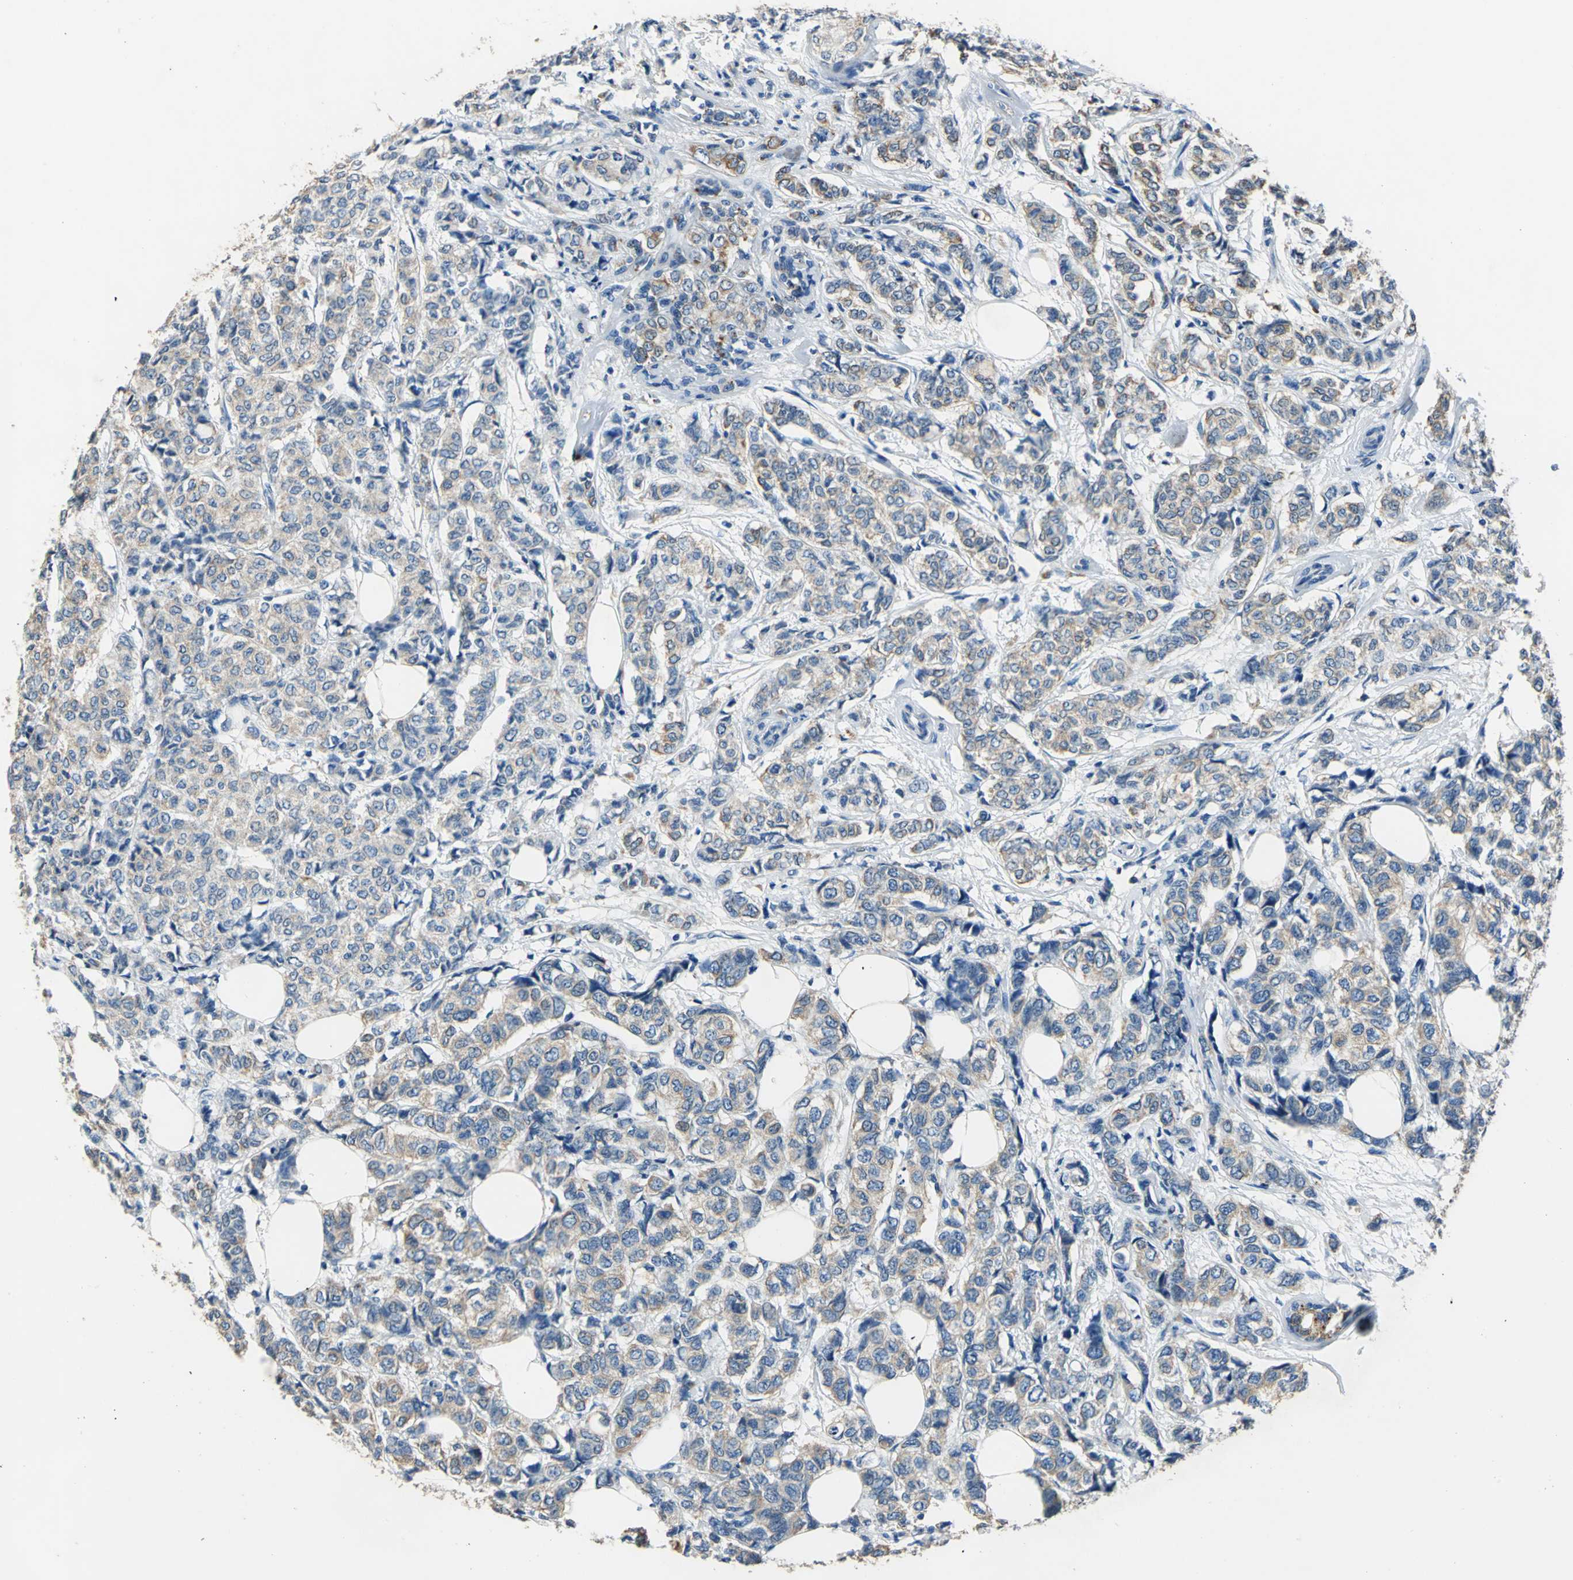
{"staining": {"intensity": "weak", "quantity": ">75%", "location": "cytoplasmic/membranous"}, "tissue": "breast cancer", "cell_type": "Tumor cells", "image_type": "cancer", "snomed": [{"axis": "morphology", "description": "Lobular carcinoma"}, {"axis": "topography", "description": "Breast"}], "caption": "Immunohistochemical staining of lobular carcinoma (breast) displays low levels of weak cytoplasmic/membranous protein staining in about >75% of tumor cells.", "gene": "RASD2", "patient": {"sex": "female", "age": 60}}